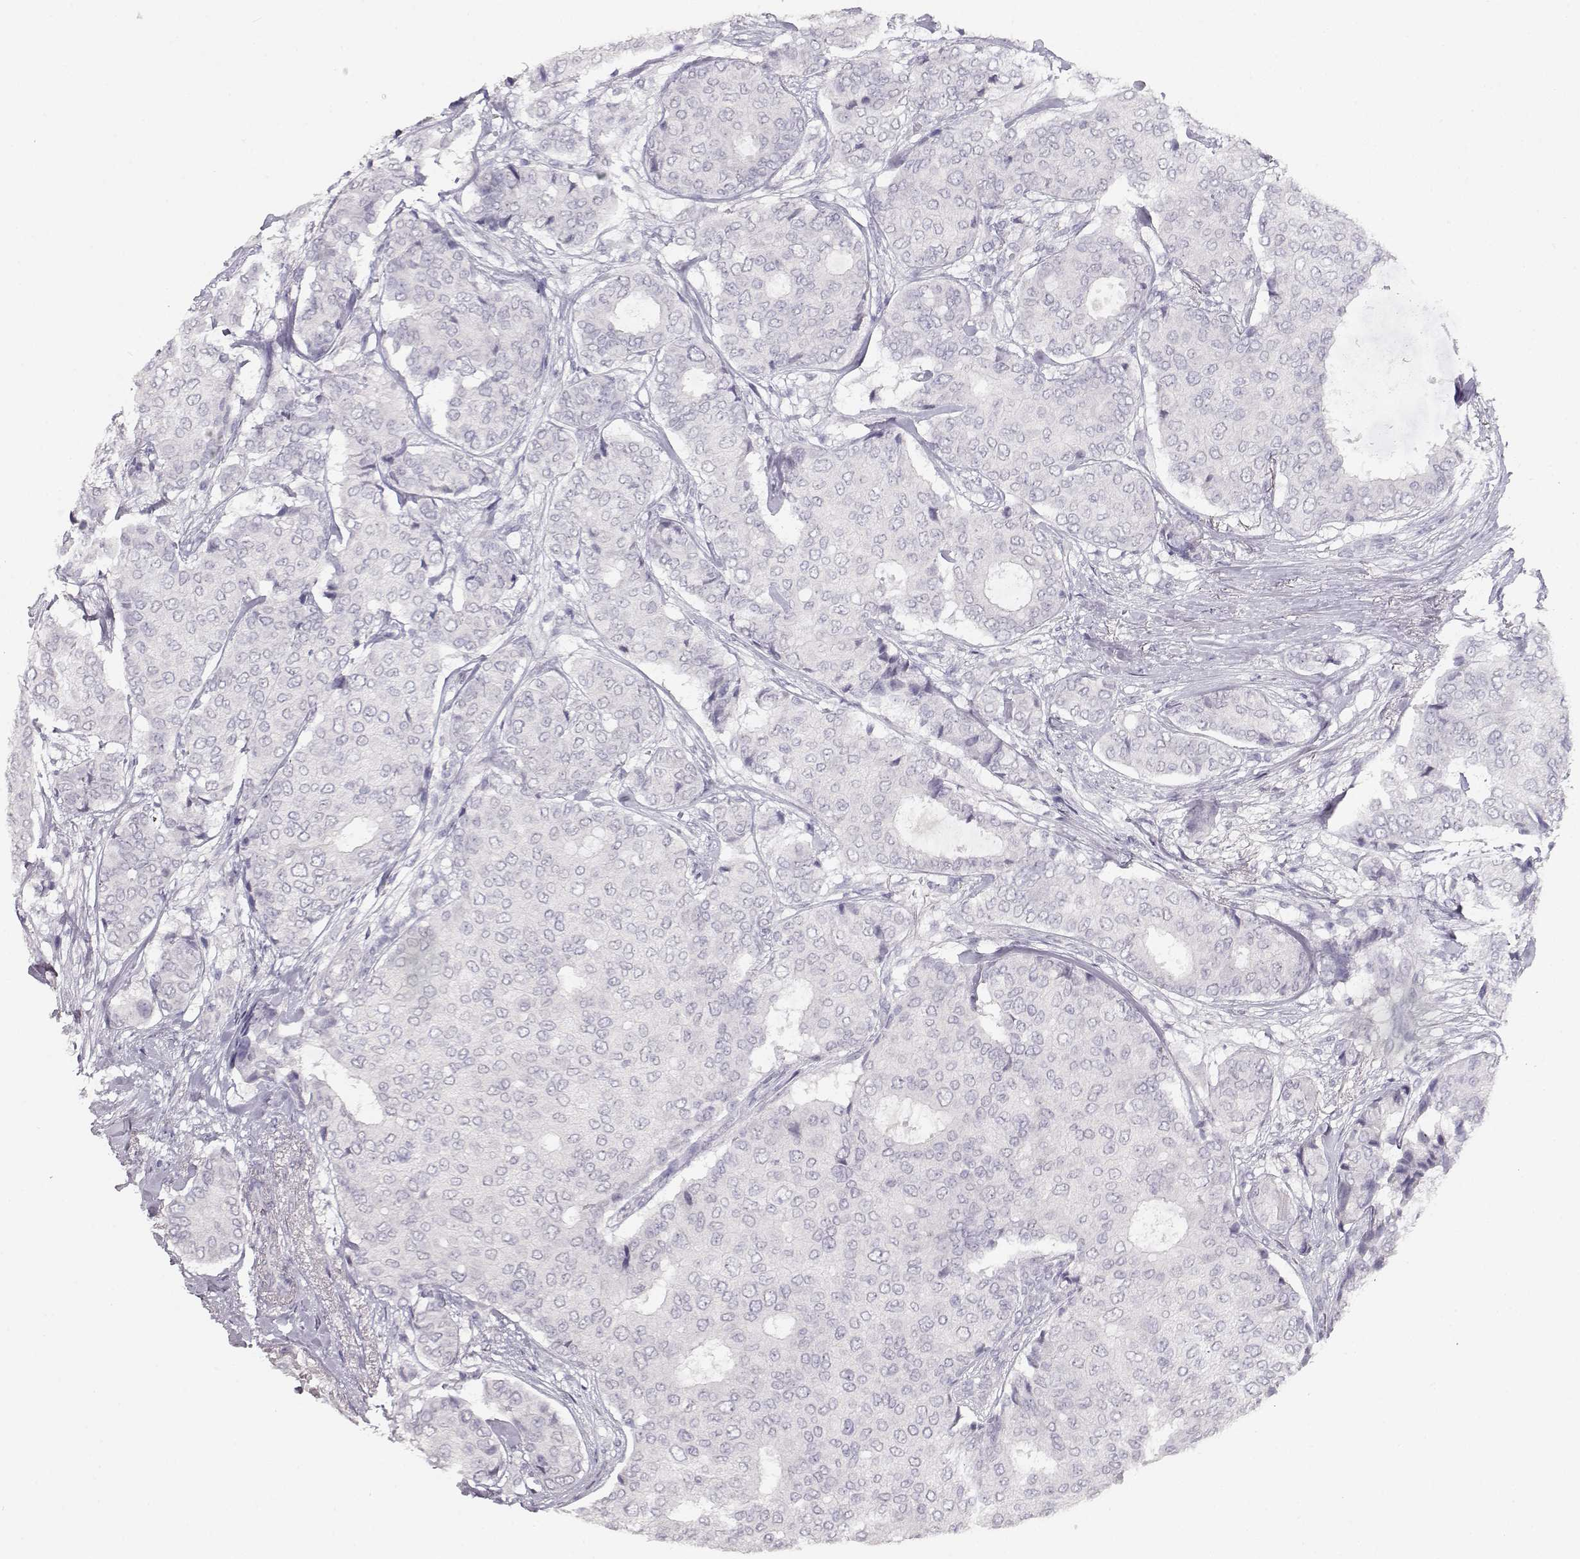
{"staining": {"intensity": "negative", "quantity": "none", "location": "none"}, "tissue": "breast cancer", "cell_type": "Tumor cells", "image_type": "cancer", "snomed": [{"axis": "morphology", "description": "Duct carcinoma"}, {"axis": "topography", "description": "Breast"}], "caption": "This is an IHC photomicrograph of human breast cancer (intraductal carcinoma). There is no positivity in tumor cells.", "gene": "TKTL1", "patient": {"sex": "female", "age": 75}}